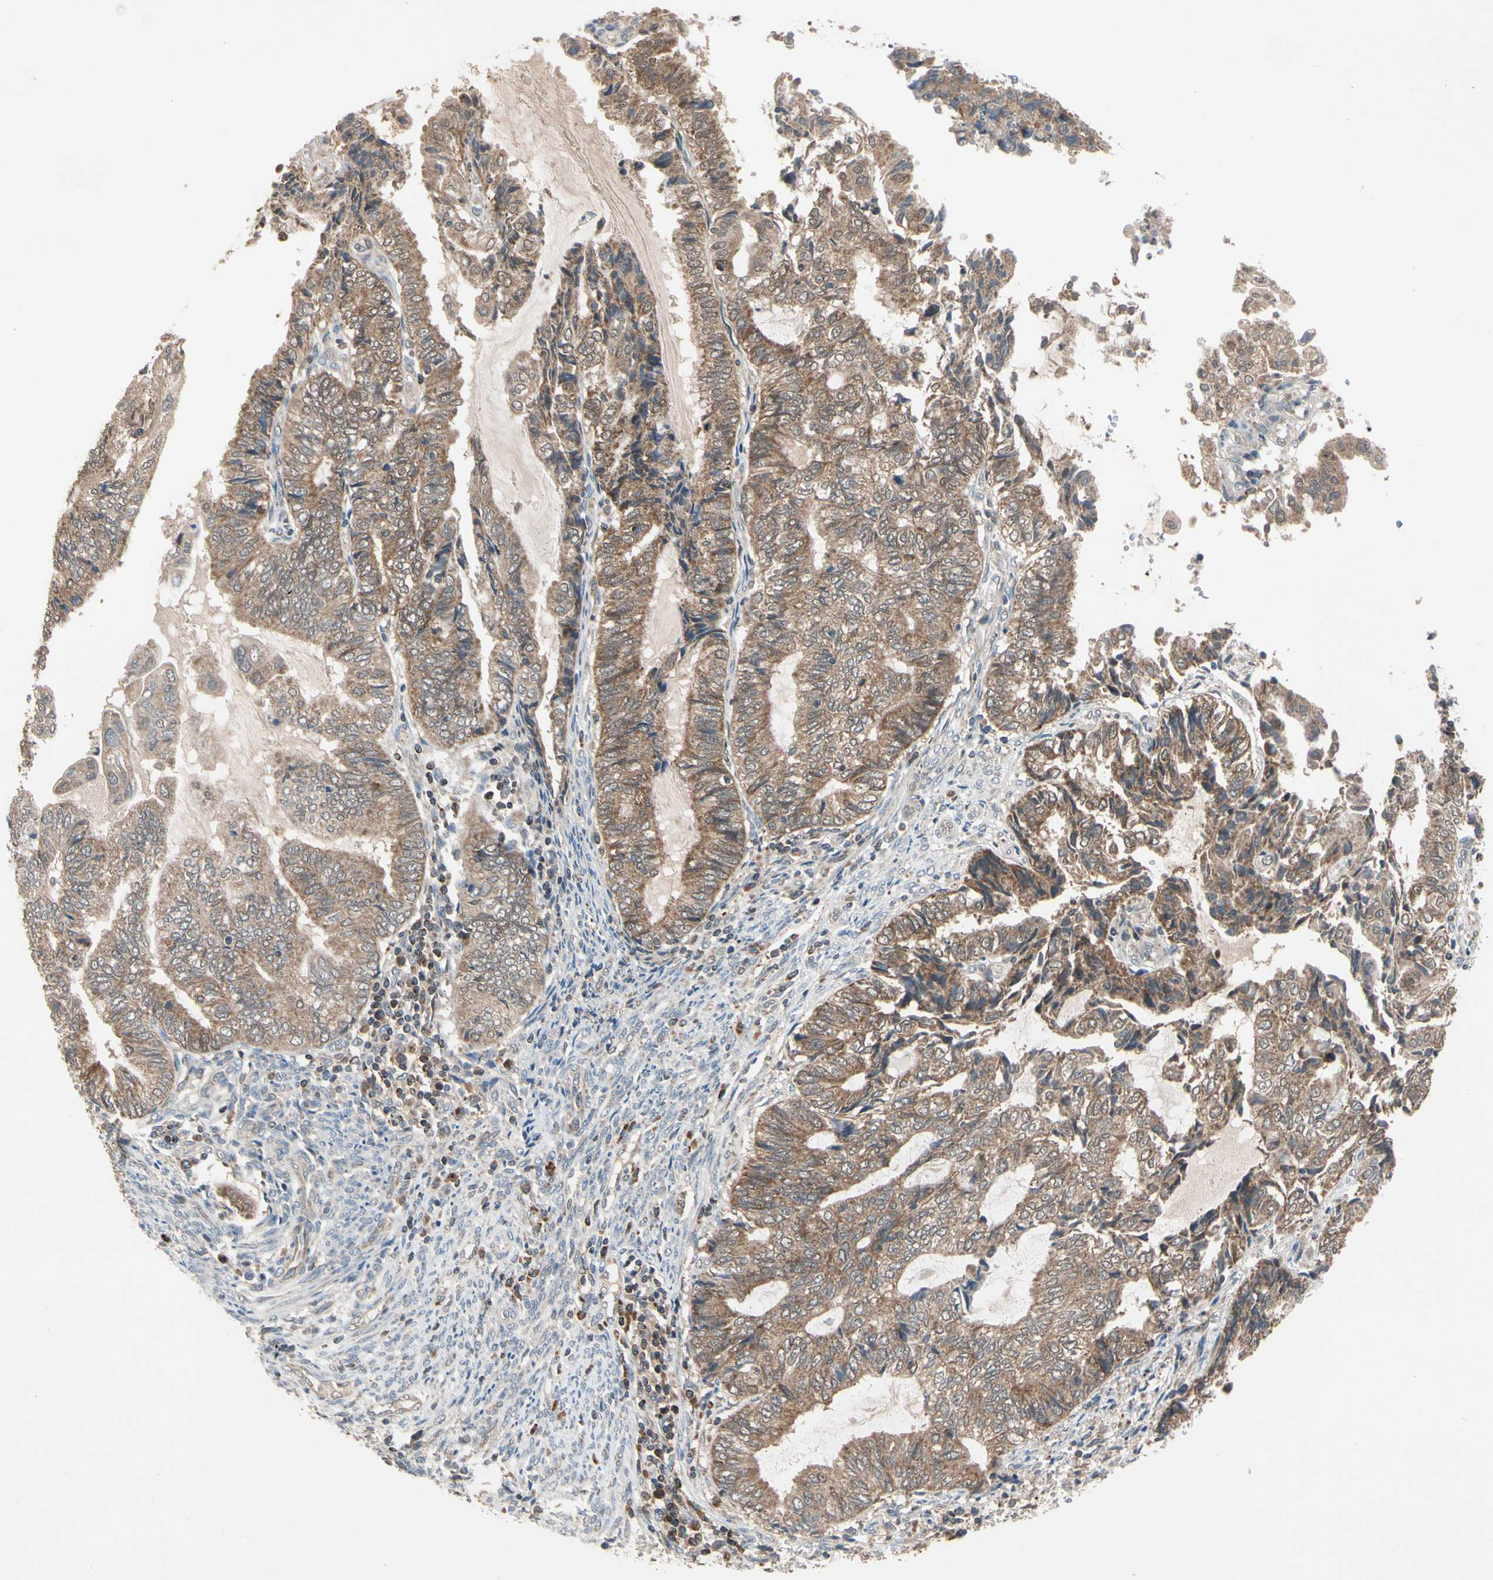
{"staining": {"intensity": "moderate", "quantity": ">75%", "location": "cytoplasmic/membranous"}, "tissue": "endometrial cancer", "cell_type": "Tumor cells", "image_type": "cancer", "snomed": [{"axis": "morphology", "description": "Adenocarcinoma, NOS"}, {"axis": "topography", "description": "Uterus"}, {"axis": "topography", "description": "Endometrium"}], "caption": "About >75% of tumor cells in human adenocarcinoma (endometrial) reveal moderate cytoplasmic/membranous protein positivity as visualized by brown immunohistochemical staining.", "gene": "MTHFS", "patient": {"sex": "female", "age": 70}}